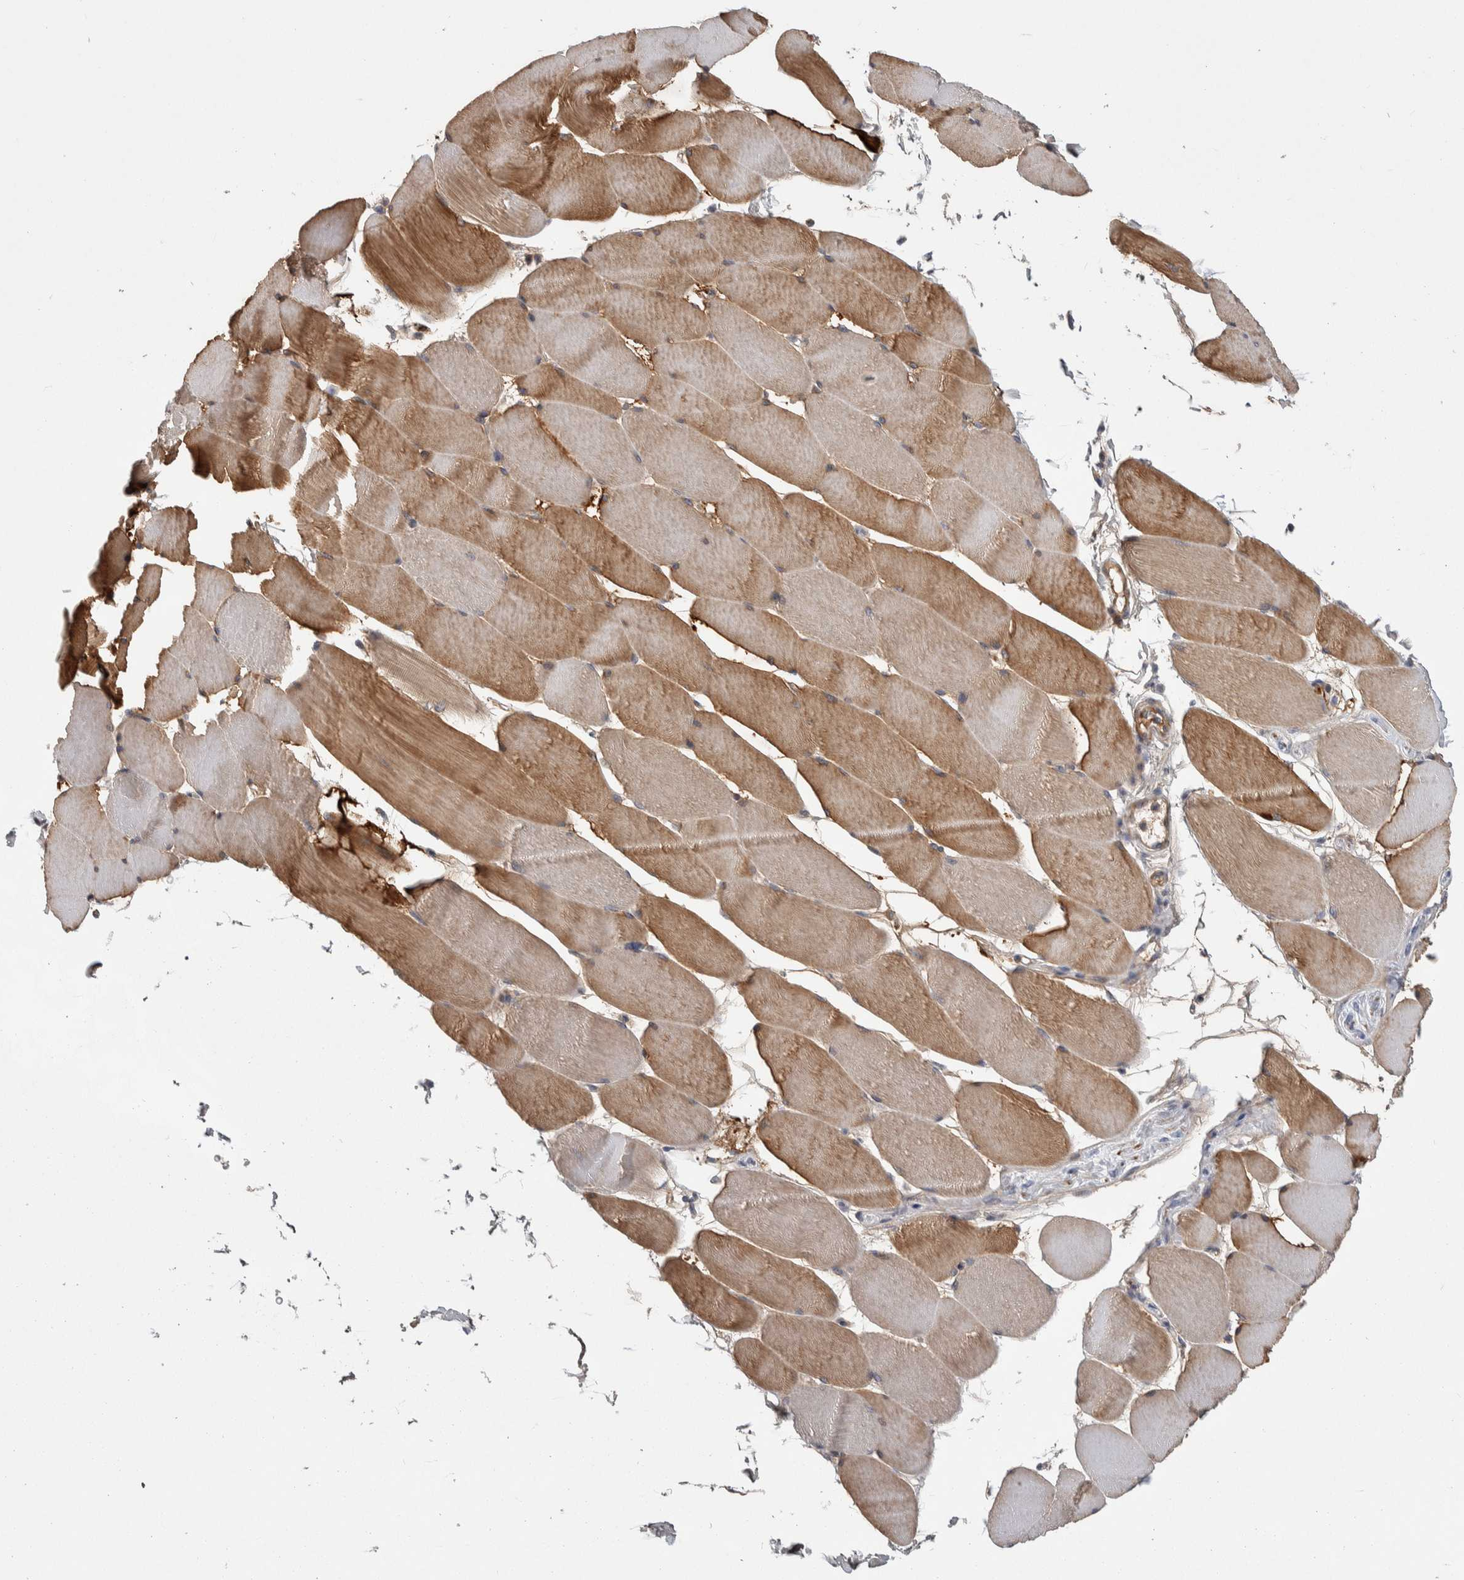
{"staining": {"intensity": "moderate", "quantity": ">75%", "location": "cytoplasmic/membranous"}, "tissue": "skeletal muscle", "cell_type": "Myocytes", "image_type": "normal", "snomed": [{"axis": "morphology", "description": "Normal tissue, NOS"}, {"axis": "topography", "description": "Skeletal muscle"}], "caption": "Moderate cytoplasmic/membranous protein positivity is seen in about >75% of myocytes in skeletal muscle.", "gene": "PSMG3", "patient": {"sex": "male", "age": 62}}